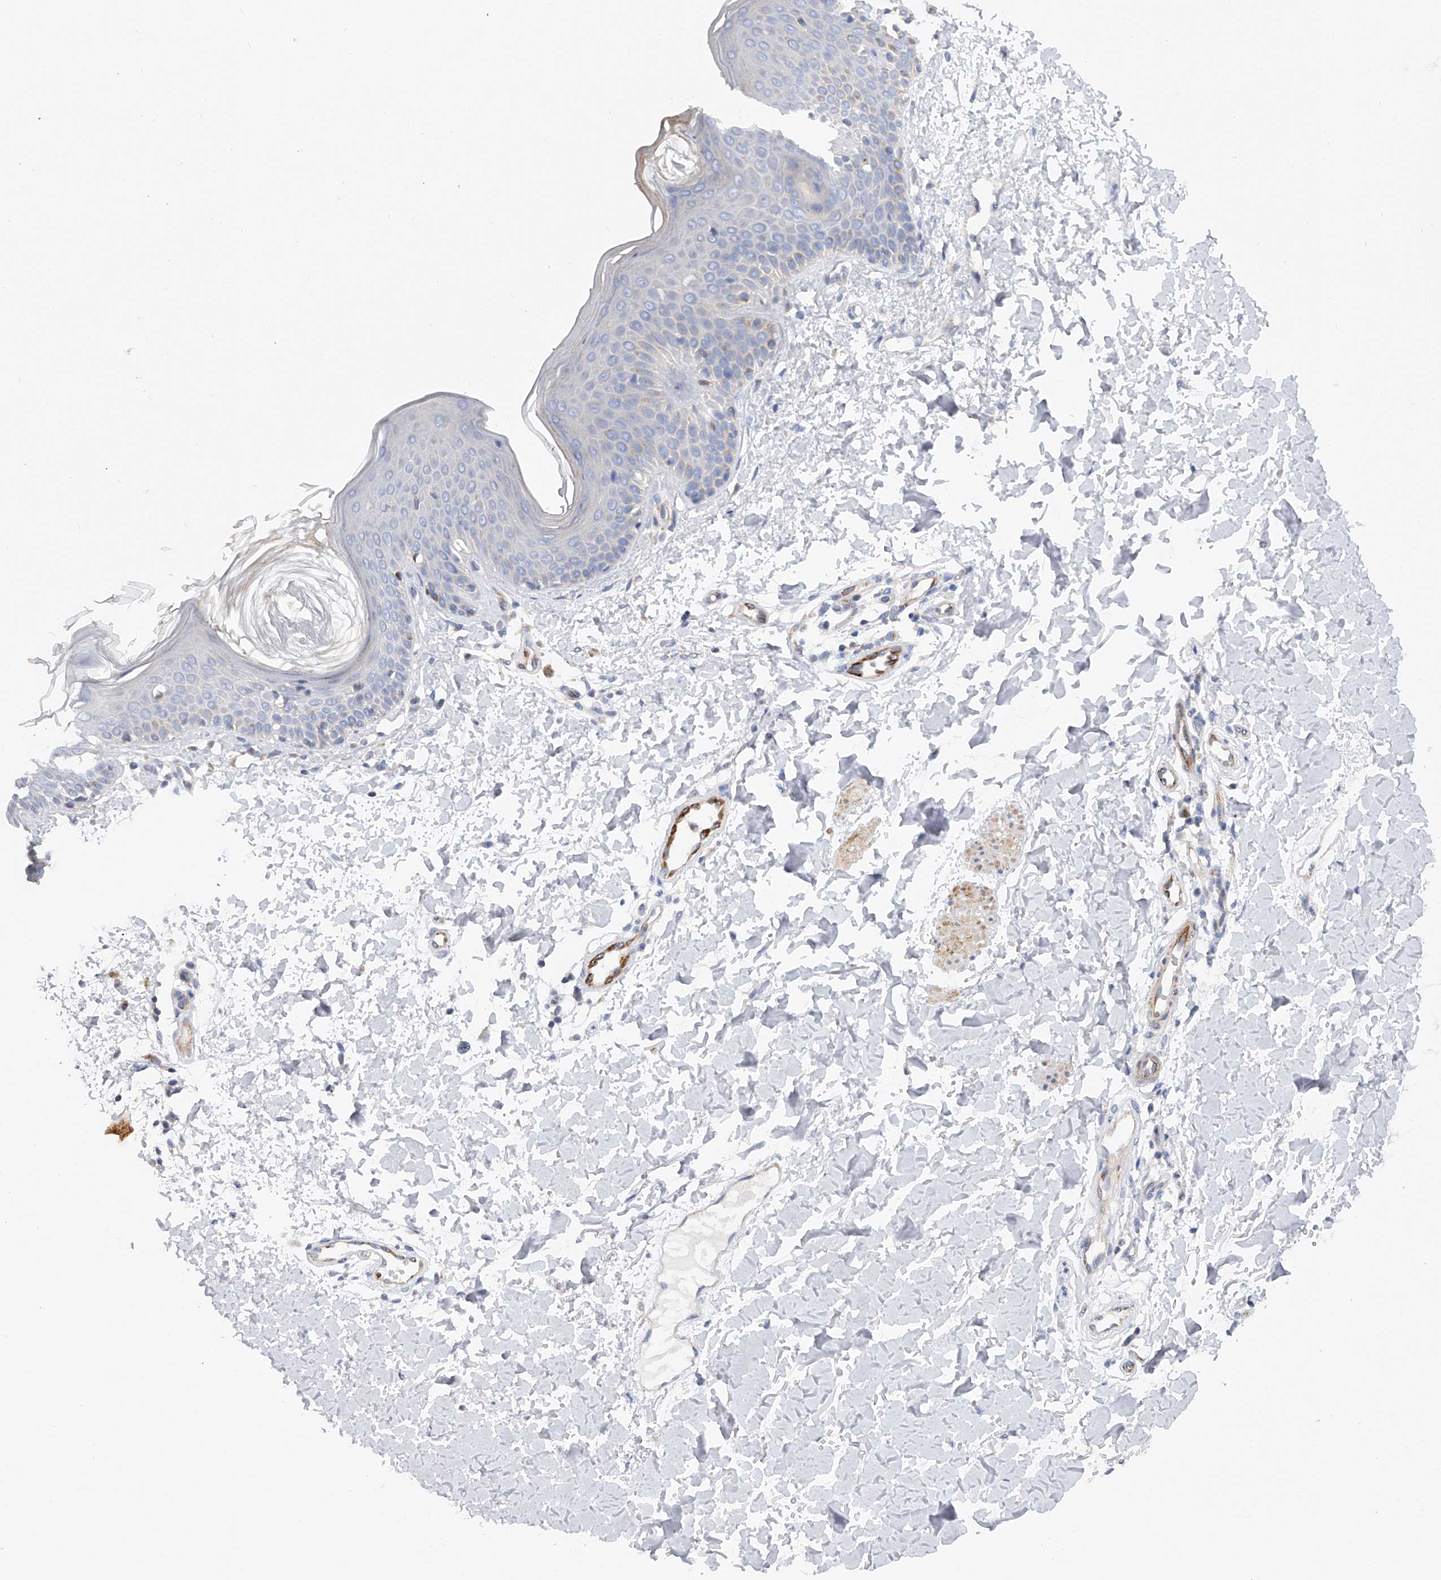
{"staining": {"intensity": "negative", "quantity": "none", "location": "none"}, "tissue": "skin", "cell_type": "Fibroblasts", "image_type": "normal", "snomed": [{"axis": "morphology", "description": "Normal tissue, NOS"}, {"axis": "topography", "description": "Skin"}], "caption": "Histopathology image shows no significant protein staining in fibroblasts of unremarkable skin.", "gene": "MLYCD", "patient": {"sex": "male", "age": 37}}